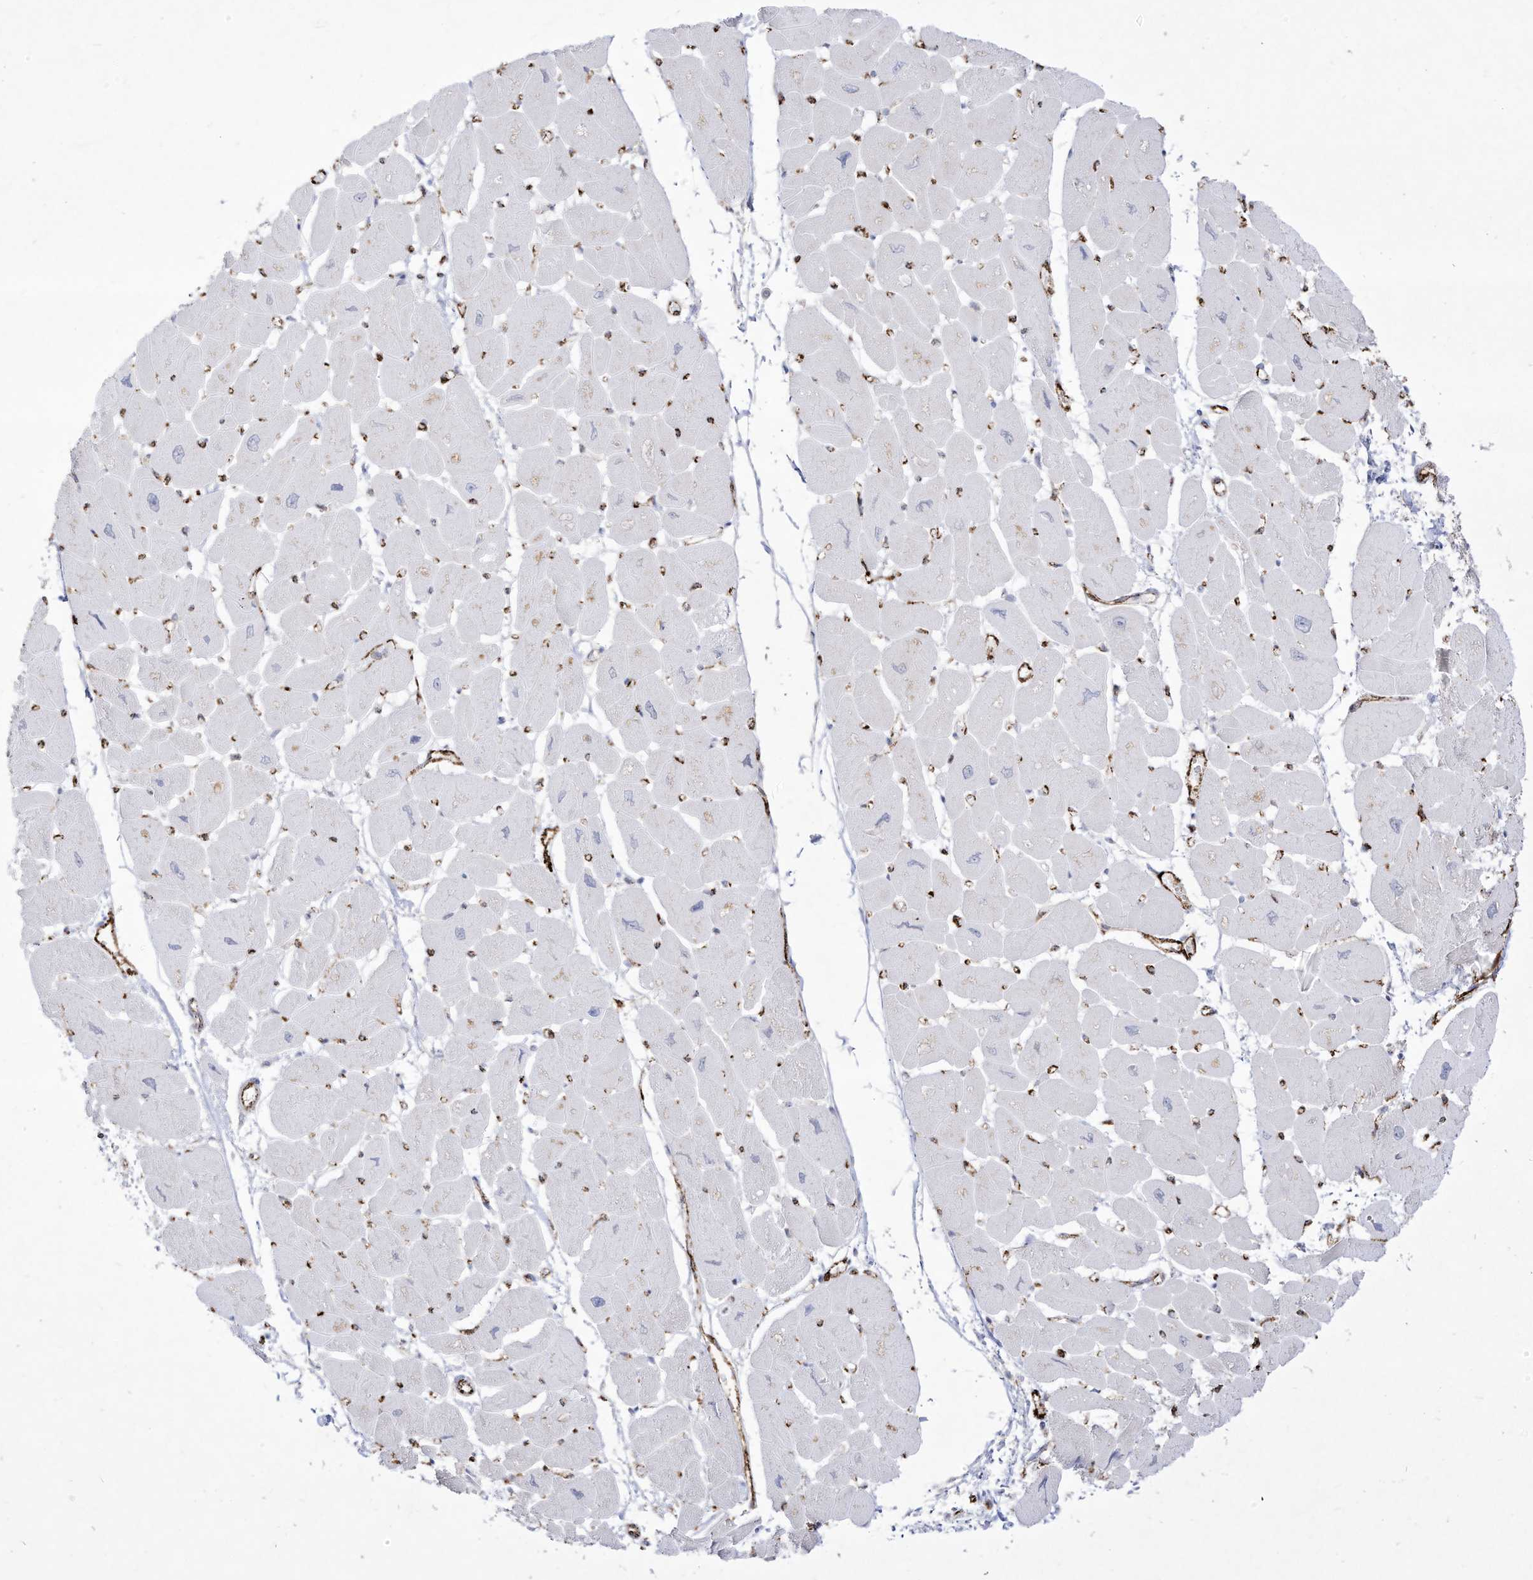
{"staining": {"intensity": "moderate", "quantity": "<25%", "location": "cytoplasmic/membranous"}, "tissue": "heart muscle", "cell_type": "Cardiomyocytes", "image_type": "normal", "snomed": [{"axis": "morphology", "description": "Normal tissue, NOS"}, {"axis": "topography", "description": "Heart"}], "caption": "Brown immunohistochemical staining in normal human heart muscle reveals moderate cytoplasmic/membranous staining in approximately <25% of cardiomyocytes.", "gene": "ZGRF1", "patient": {"sex": "female", "age": 54}}